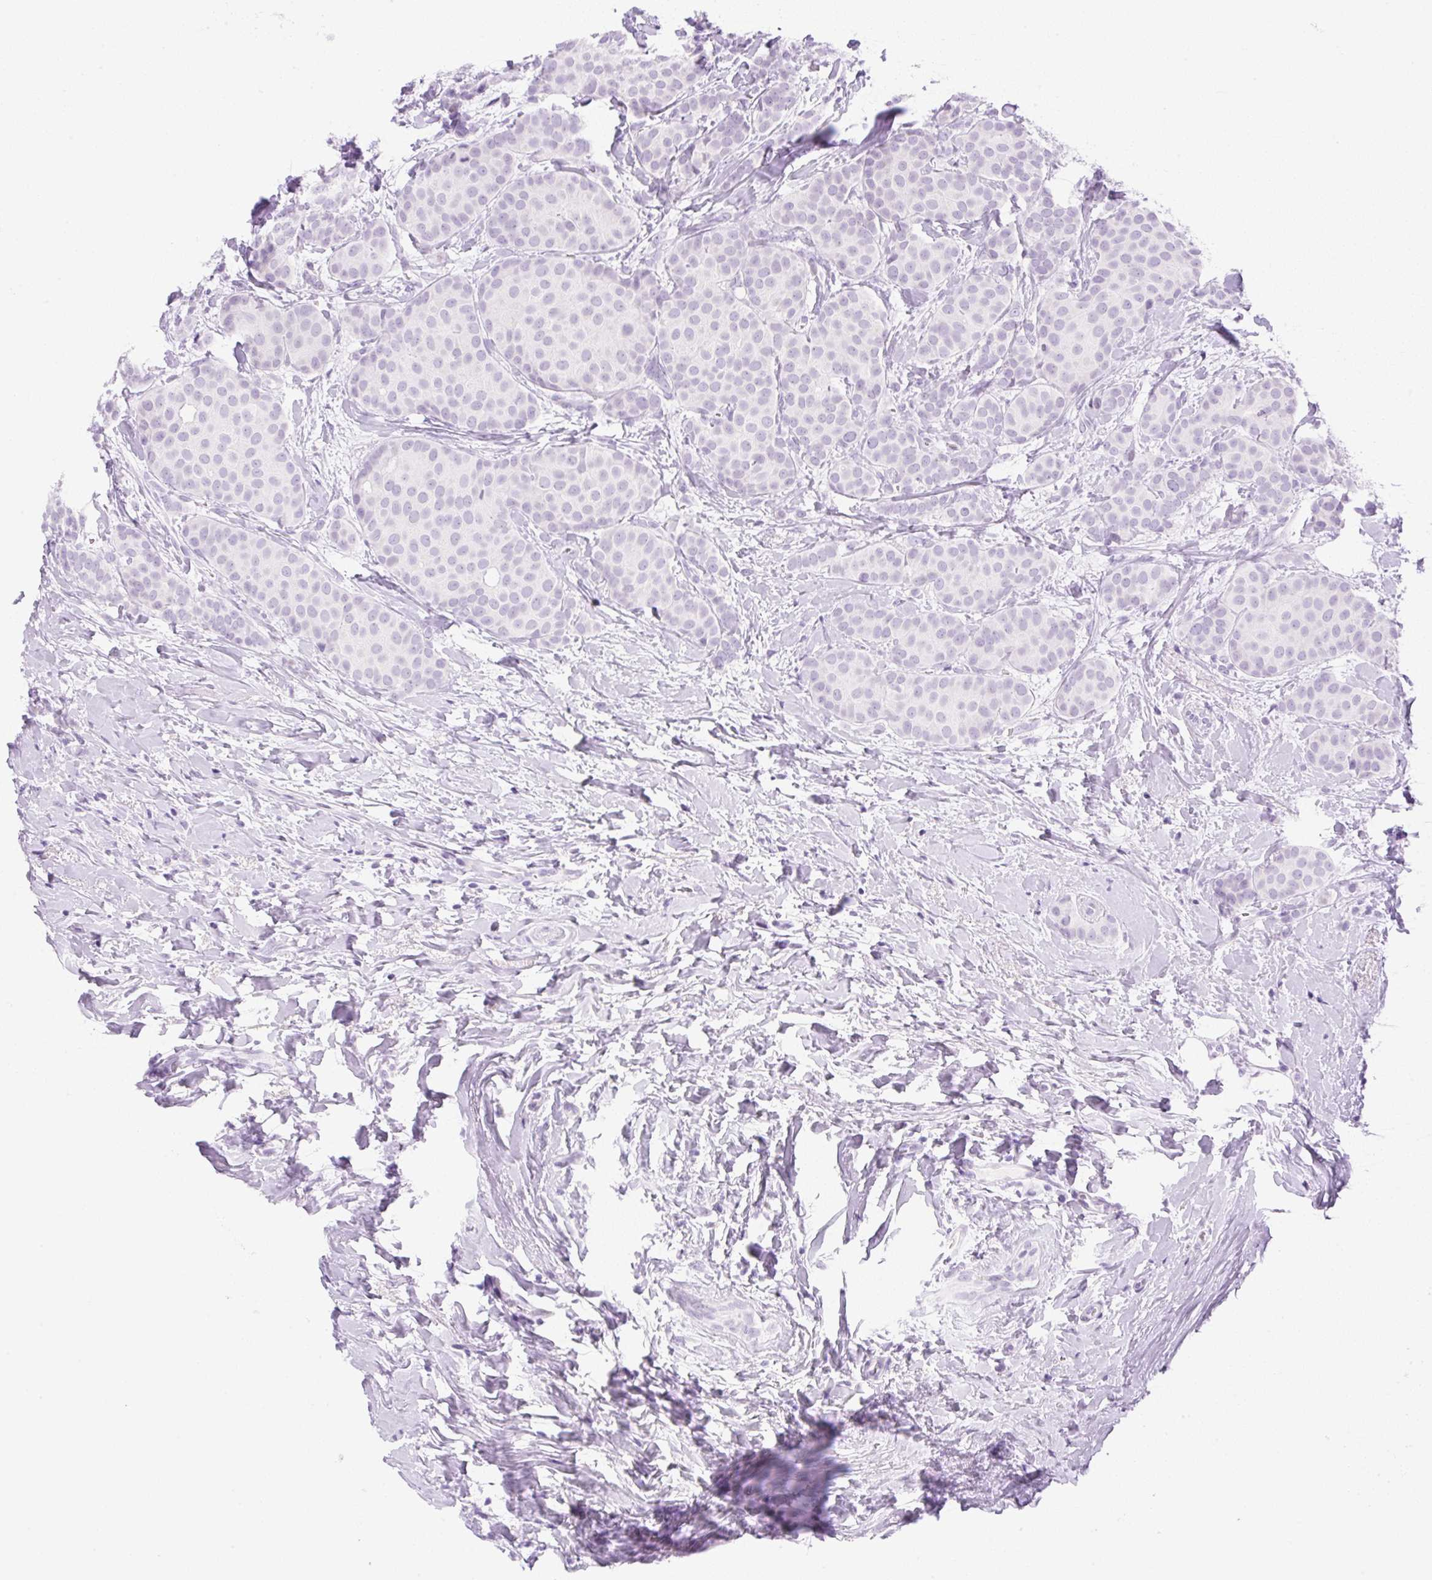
{"staining": {"intensity": "negative", "quantity": "none", "location": "none"}, "tissue": "breast cancer", "cell_type": "Tumor cells", "image_type": "cancer", "snomed": [{"axis": "morphology", "description": "Duct carcinoma"}, {"axis": "topography", "description": "Breast"}], "caption": "This is an immunohistochemistry (IHC) histopathology image of breast cancer. There is no expression in tumor cells.", "gene": "SPRR4", "patient": {"sex": "female", "age": 70}}